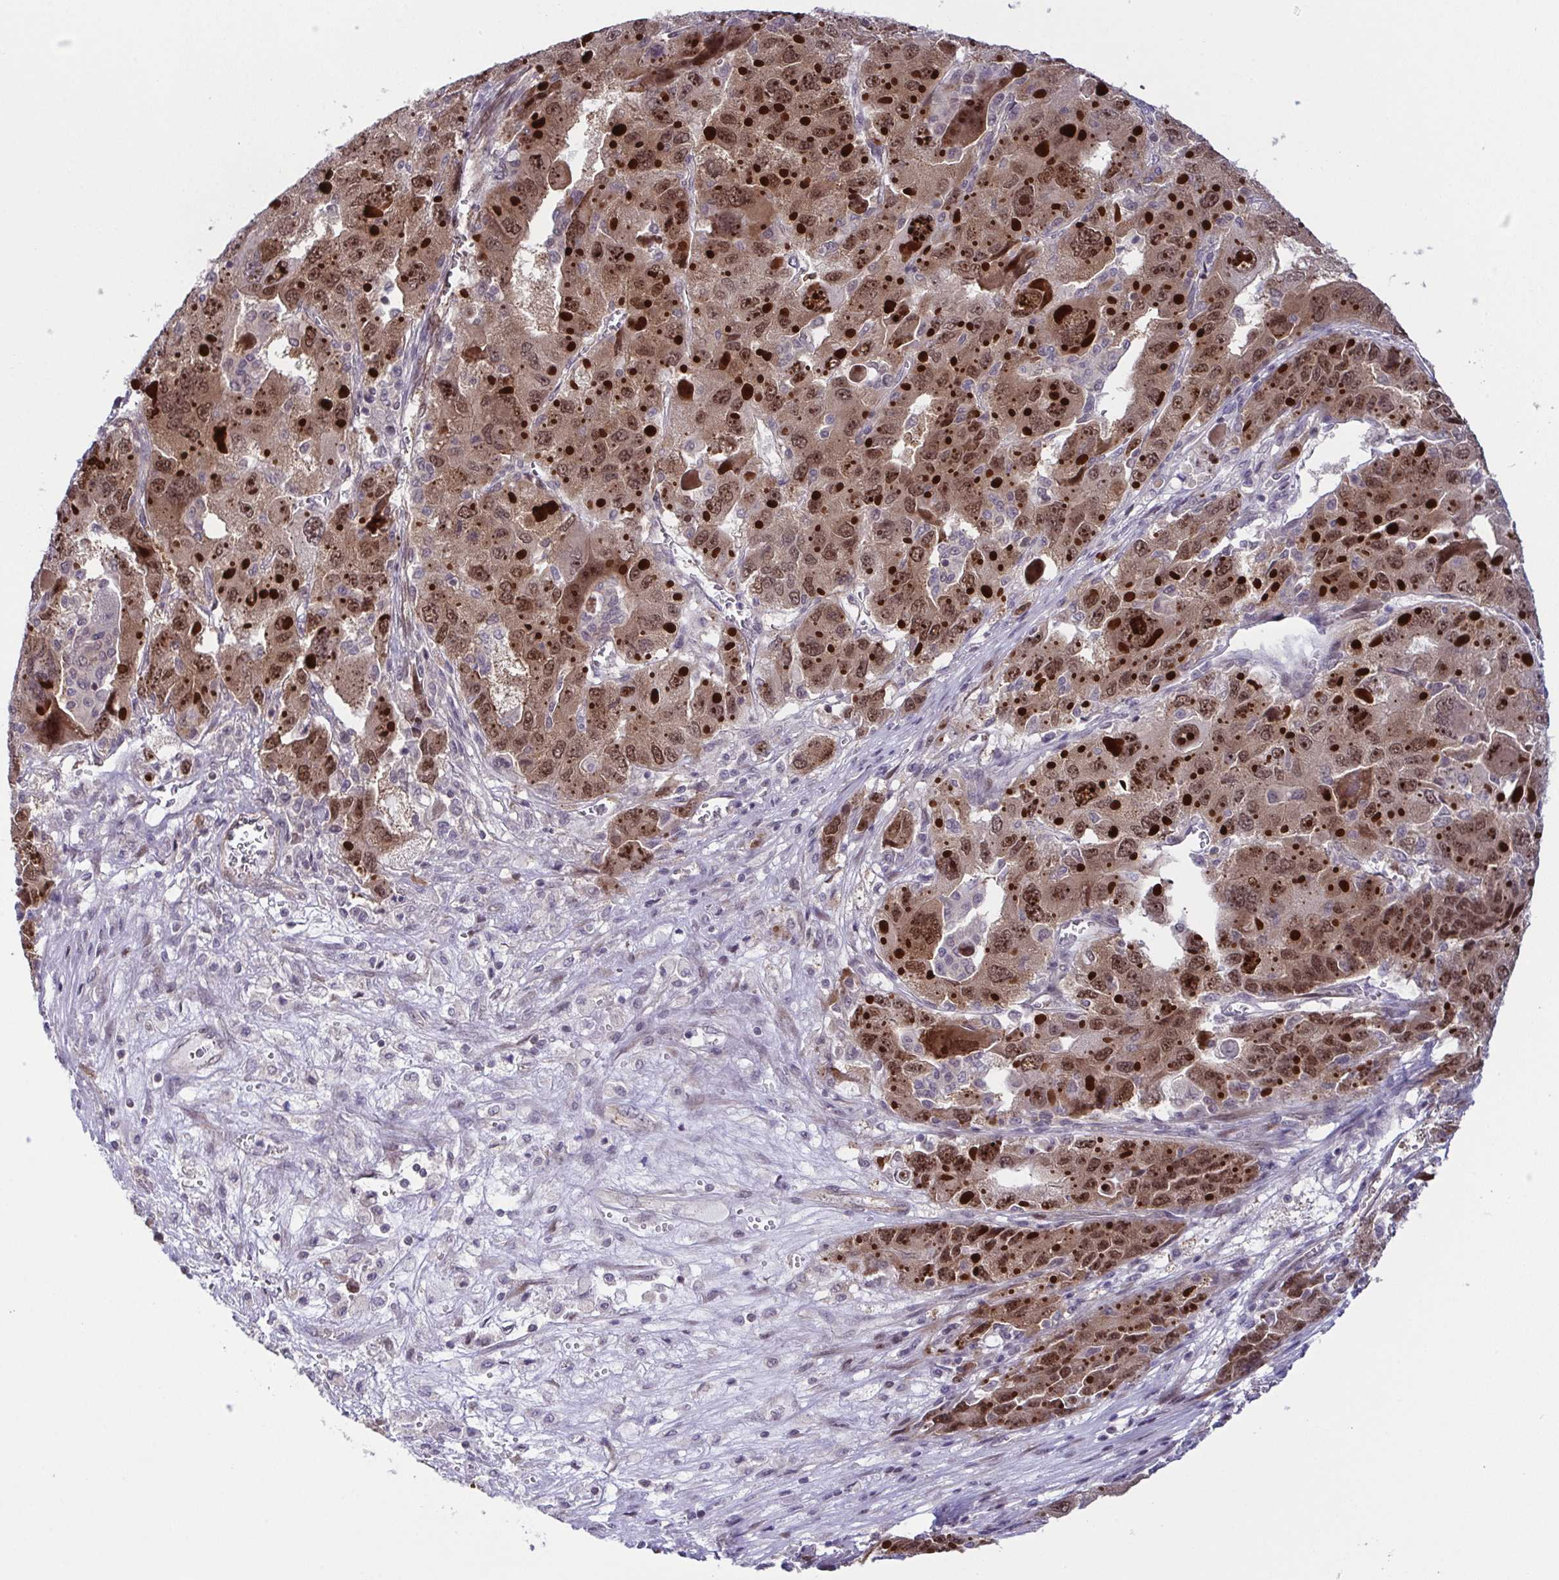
{"staining": {"intensity": "moderate", "quantity": ">75%", "location": "nuclear"}, "tissue": "liver cancer", "cell_type": "Tumor cells", "image_type": "cancer", "snomed": [{"axis": "morphology", "description": "Carcinoma, Hepatocellular, NOS"}, {"axis": "topography", "description": "Liver"}], "caption": "Liver cancer (hepatocellular carcinoma) tissue exhibits moderate nuclear positivity in about >75% of tumor cells, visualized by immunohistochemistry. (Stains: DAB in brown, nuclei in blue, Microscopy: brightfield microscopy at high magnification).", "gene": "DNAJB1", "patient": {"sex": "female", "age": 41}}